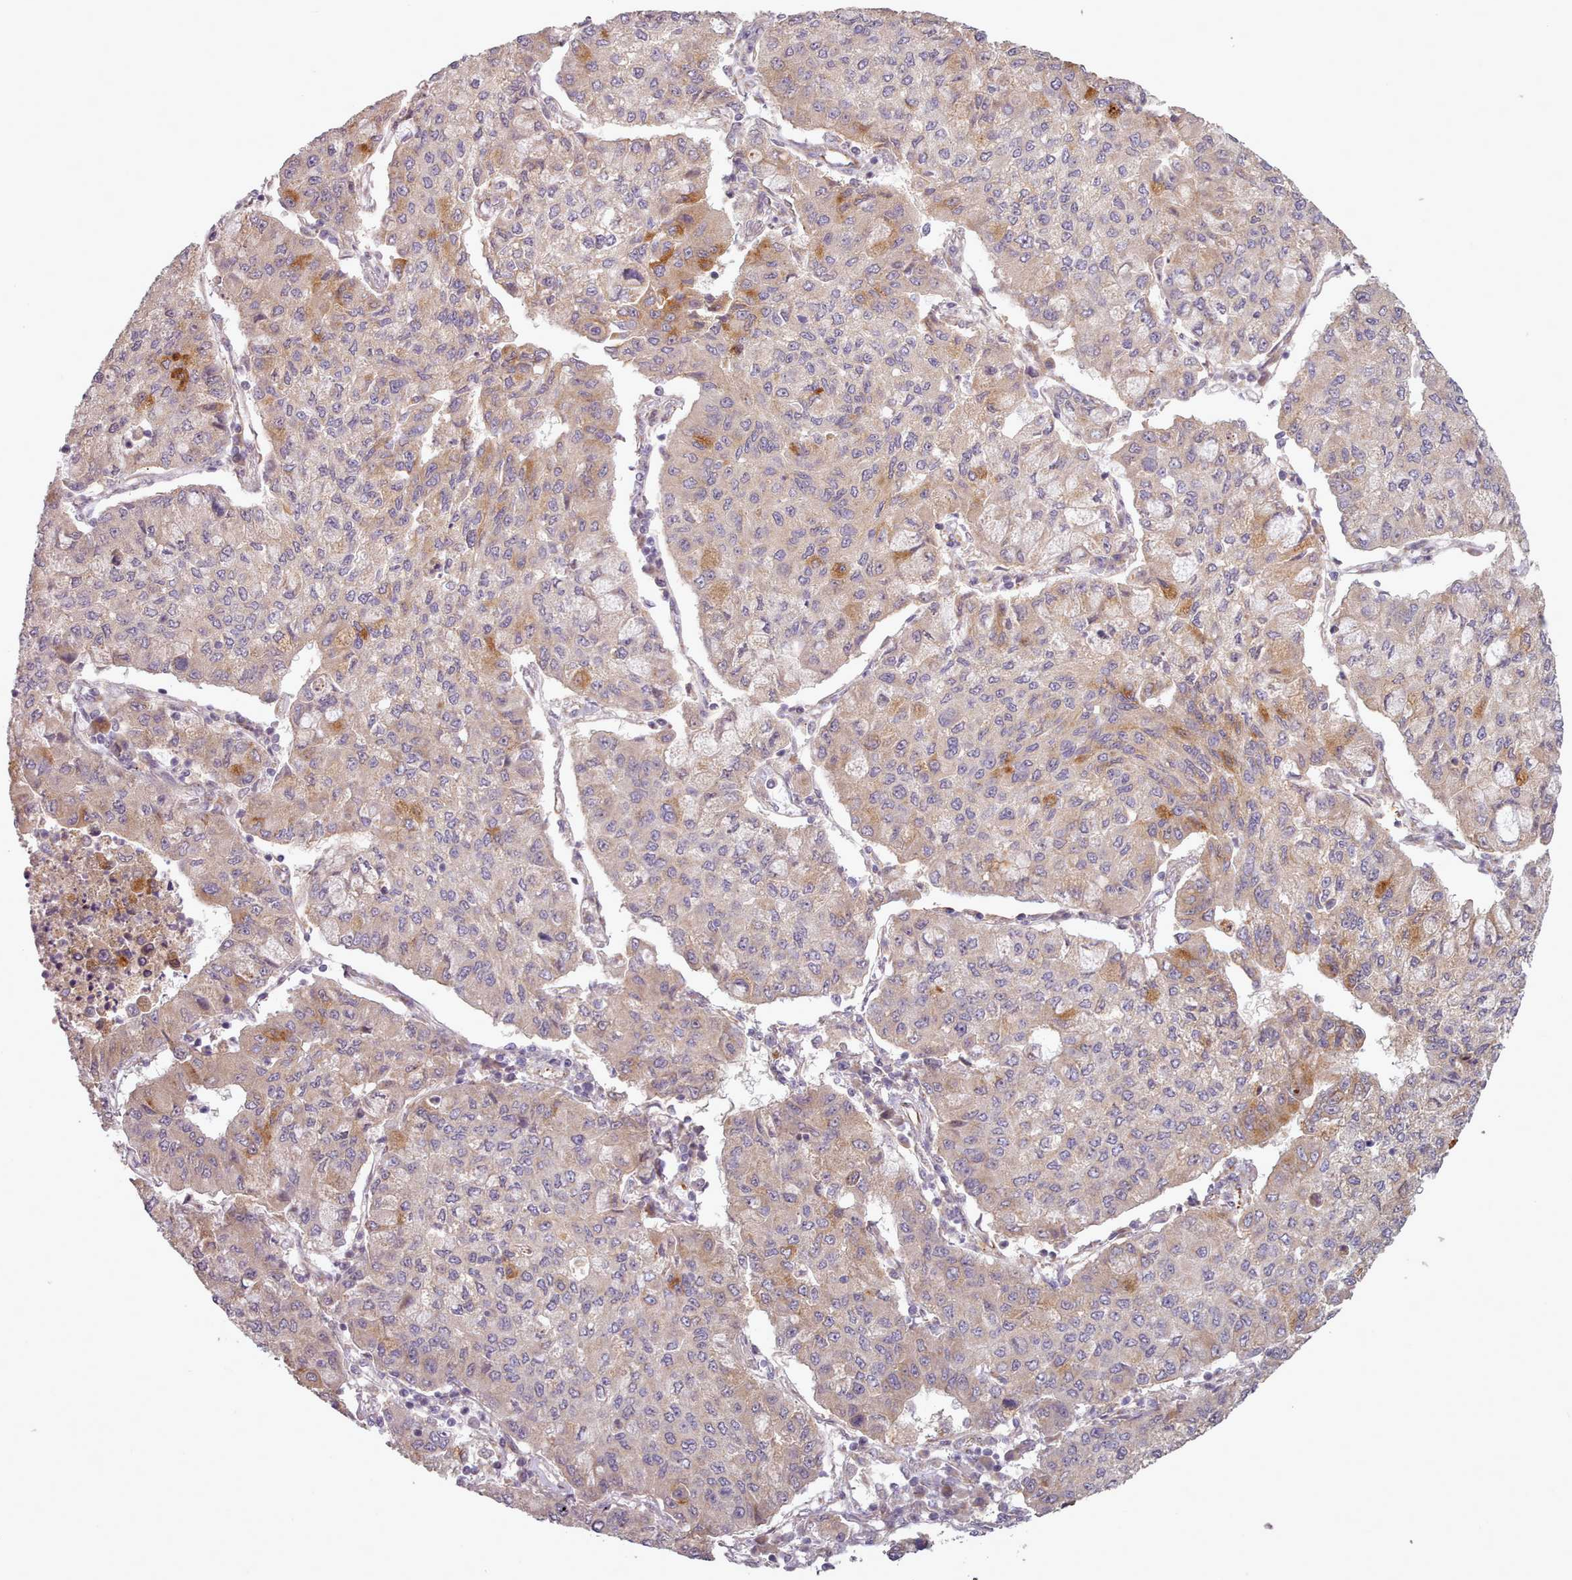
{"staining": {"intensity": "strong", "quantity": "<25%", "location": "cytoplasmic/membranous"}, "tissue": "lung cancer", "cell_type": "Tumor cells", "image_type": "cancer", "snomed": [{"axis": "morphology", "description": "Squamous cell carcinoma, NOS"}, {"axis": "topography", "description": "Lung"}], "caption": "A photomicrograph of lung squamous cell carcinoma stained for a protein displays strong cytoplasmic/membranous brown staining in tumor cells.", "gene": "GBGT1", "patient": {"sex": "male", "age": 74}}